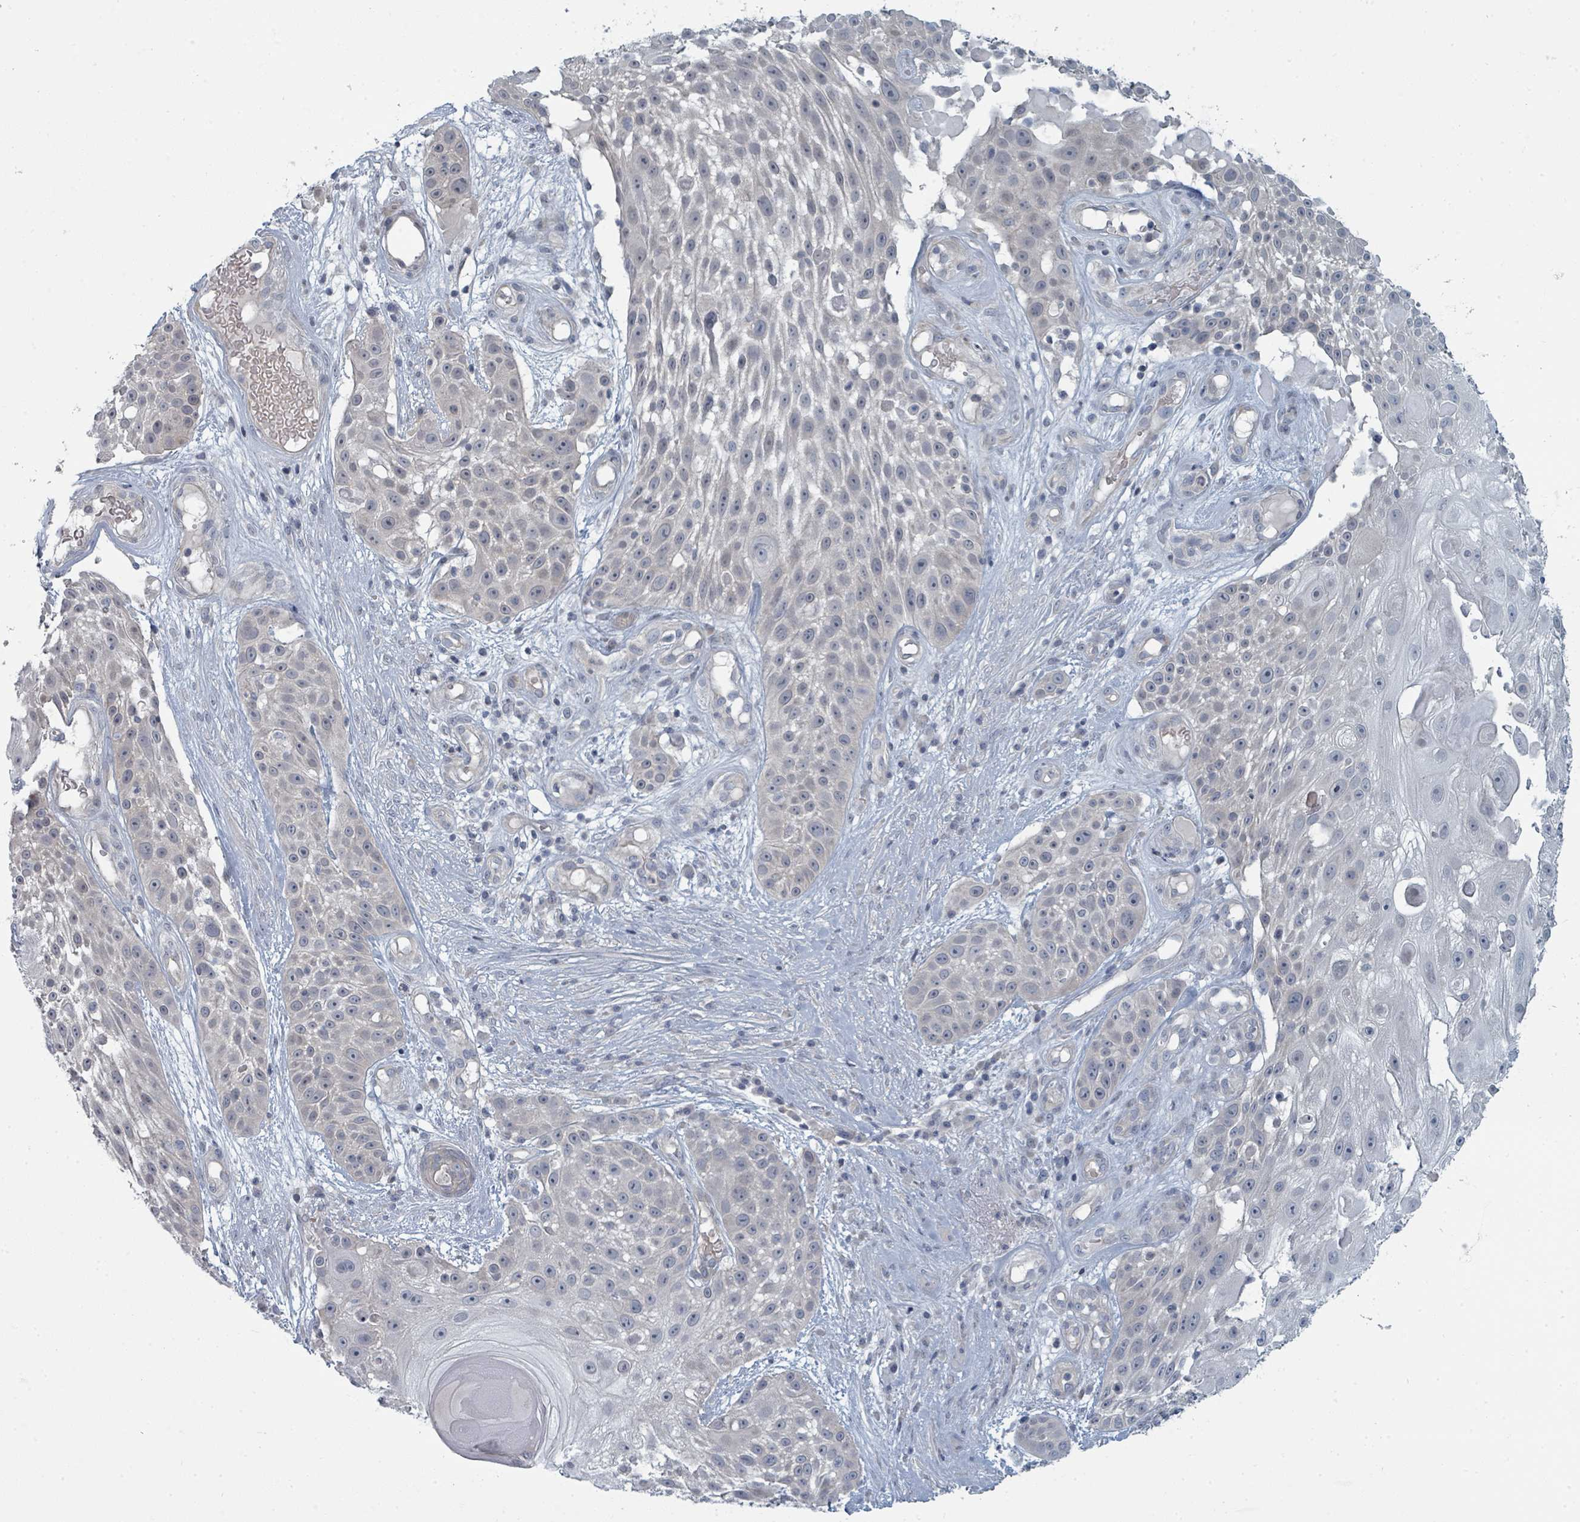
{"staining": {"intensity": "negative", "quantity": "none", "location": "none"}, "tissue": "skin cancer", "cell_type": "Tumor cells", "image_type": "cancer", "snomed": [{"axis": "morphology", "description": "Squamous cell carcinoma, NOS"}, {"axis": "topography", "description": "Skin"}], "caption": "There is no significant positivity in tumor cells of skin cancer.", "gene": "SLC25A45", "patient": {"sex": "female", "age": 86}}